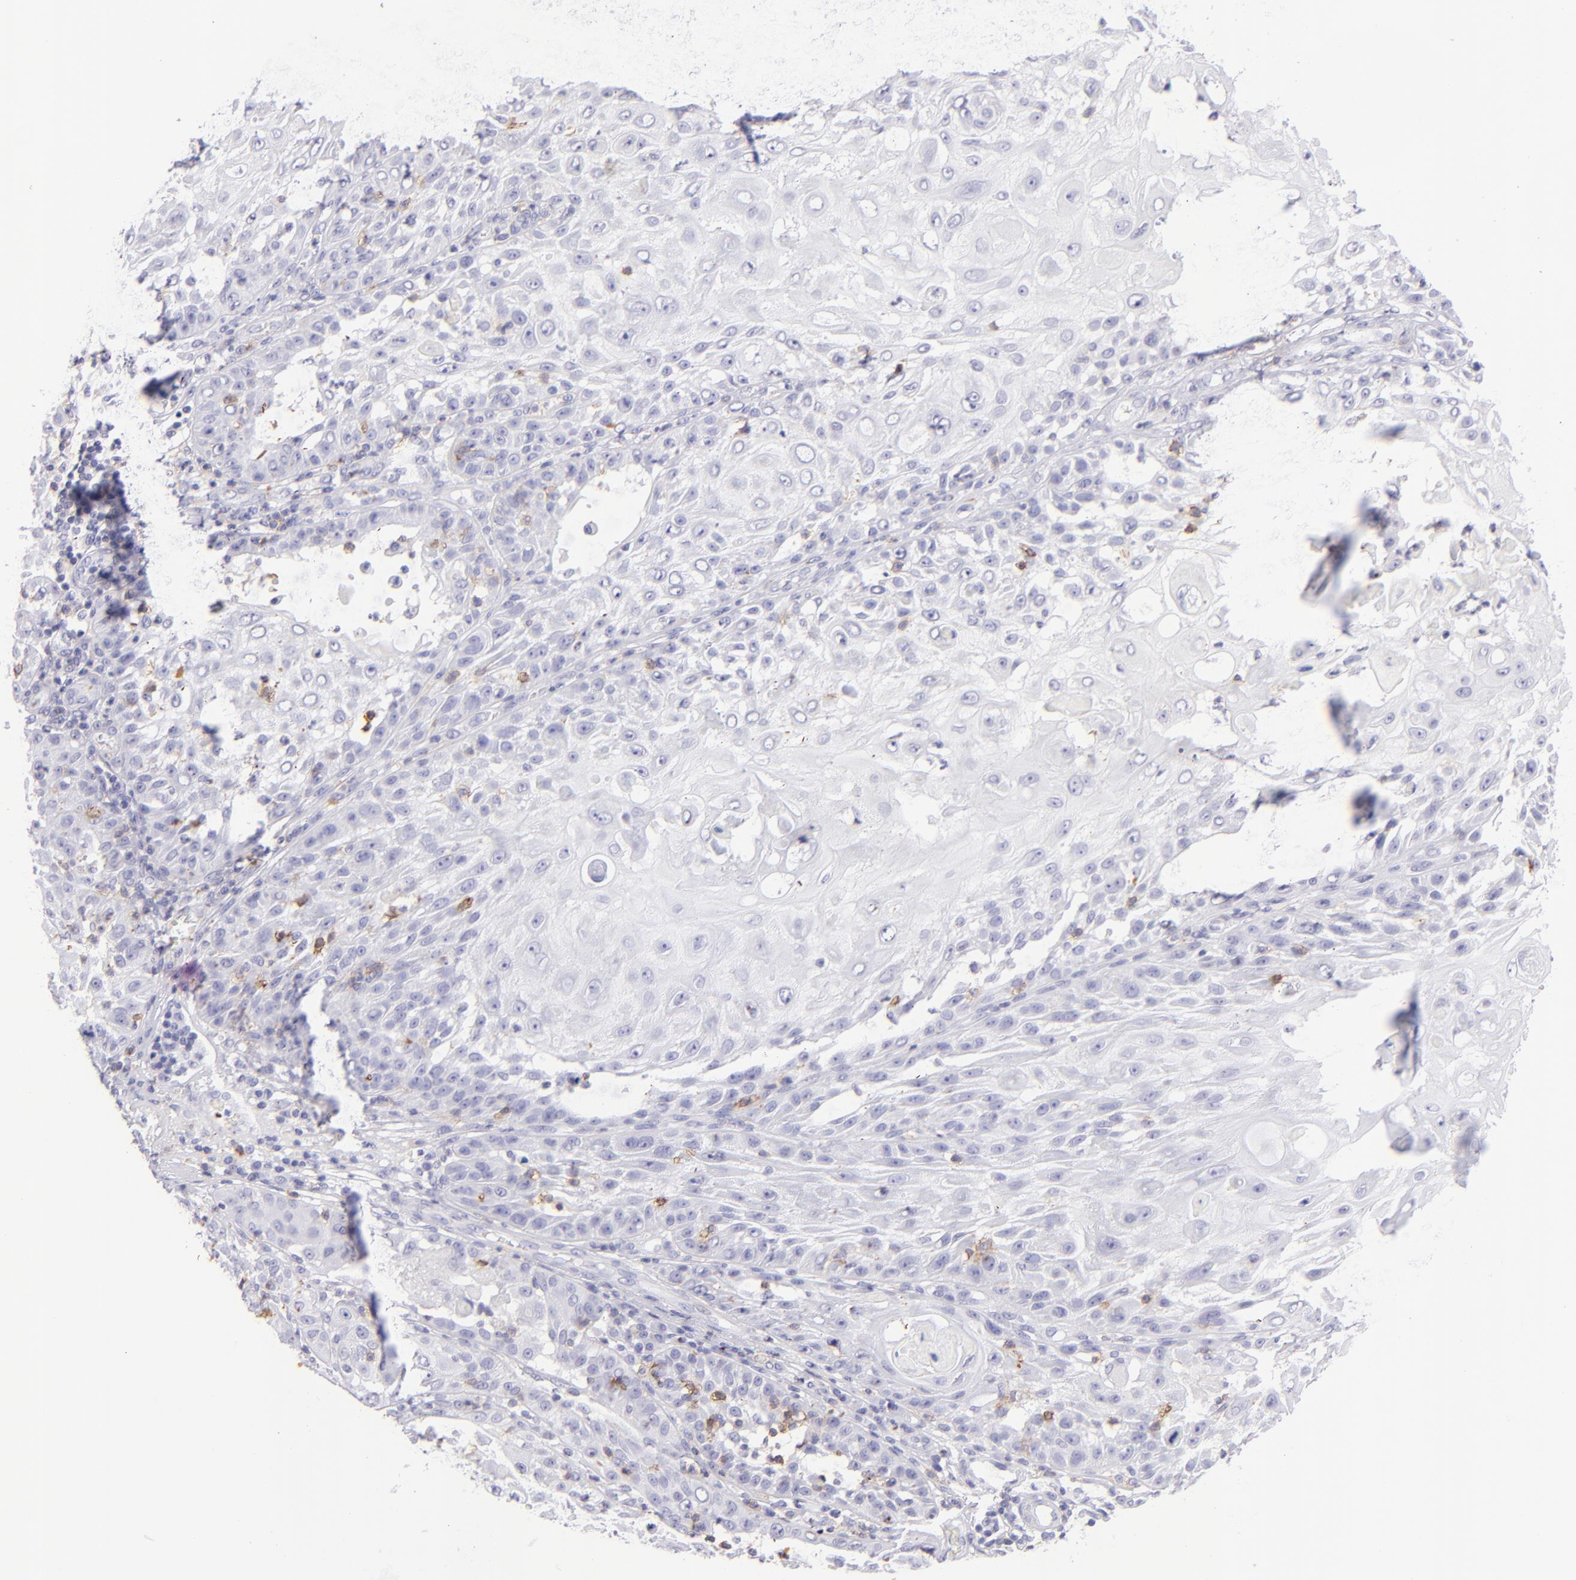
{"staining": {"intensity": "negative", "quantity": "none", "location": "none"}, "tissue": "skin cancer", "cell_type": "Tumor cells", "image_type": "cancer", "snomed": [{"axis": "morphology", "description": "Squamous cell carcinoma, NOS"}, {"axis": "topography", "description": "Skin"}], "caption": "Tumor cells are negative for brown protein staining in skin cancer.", "gene": "CD69", "patient": {"sex": "female", "age": 89}}